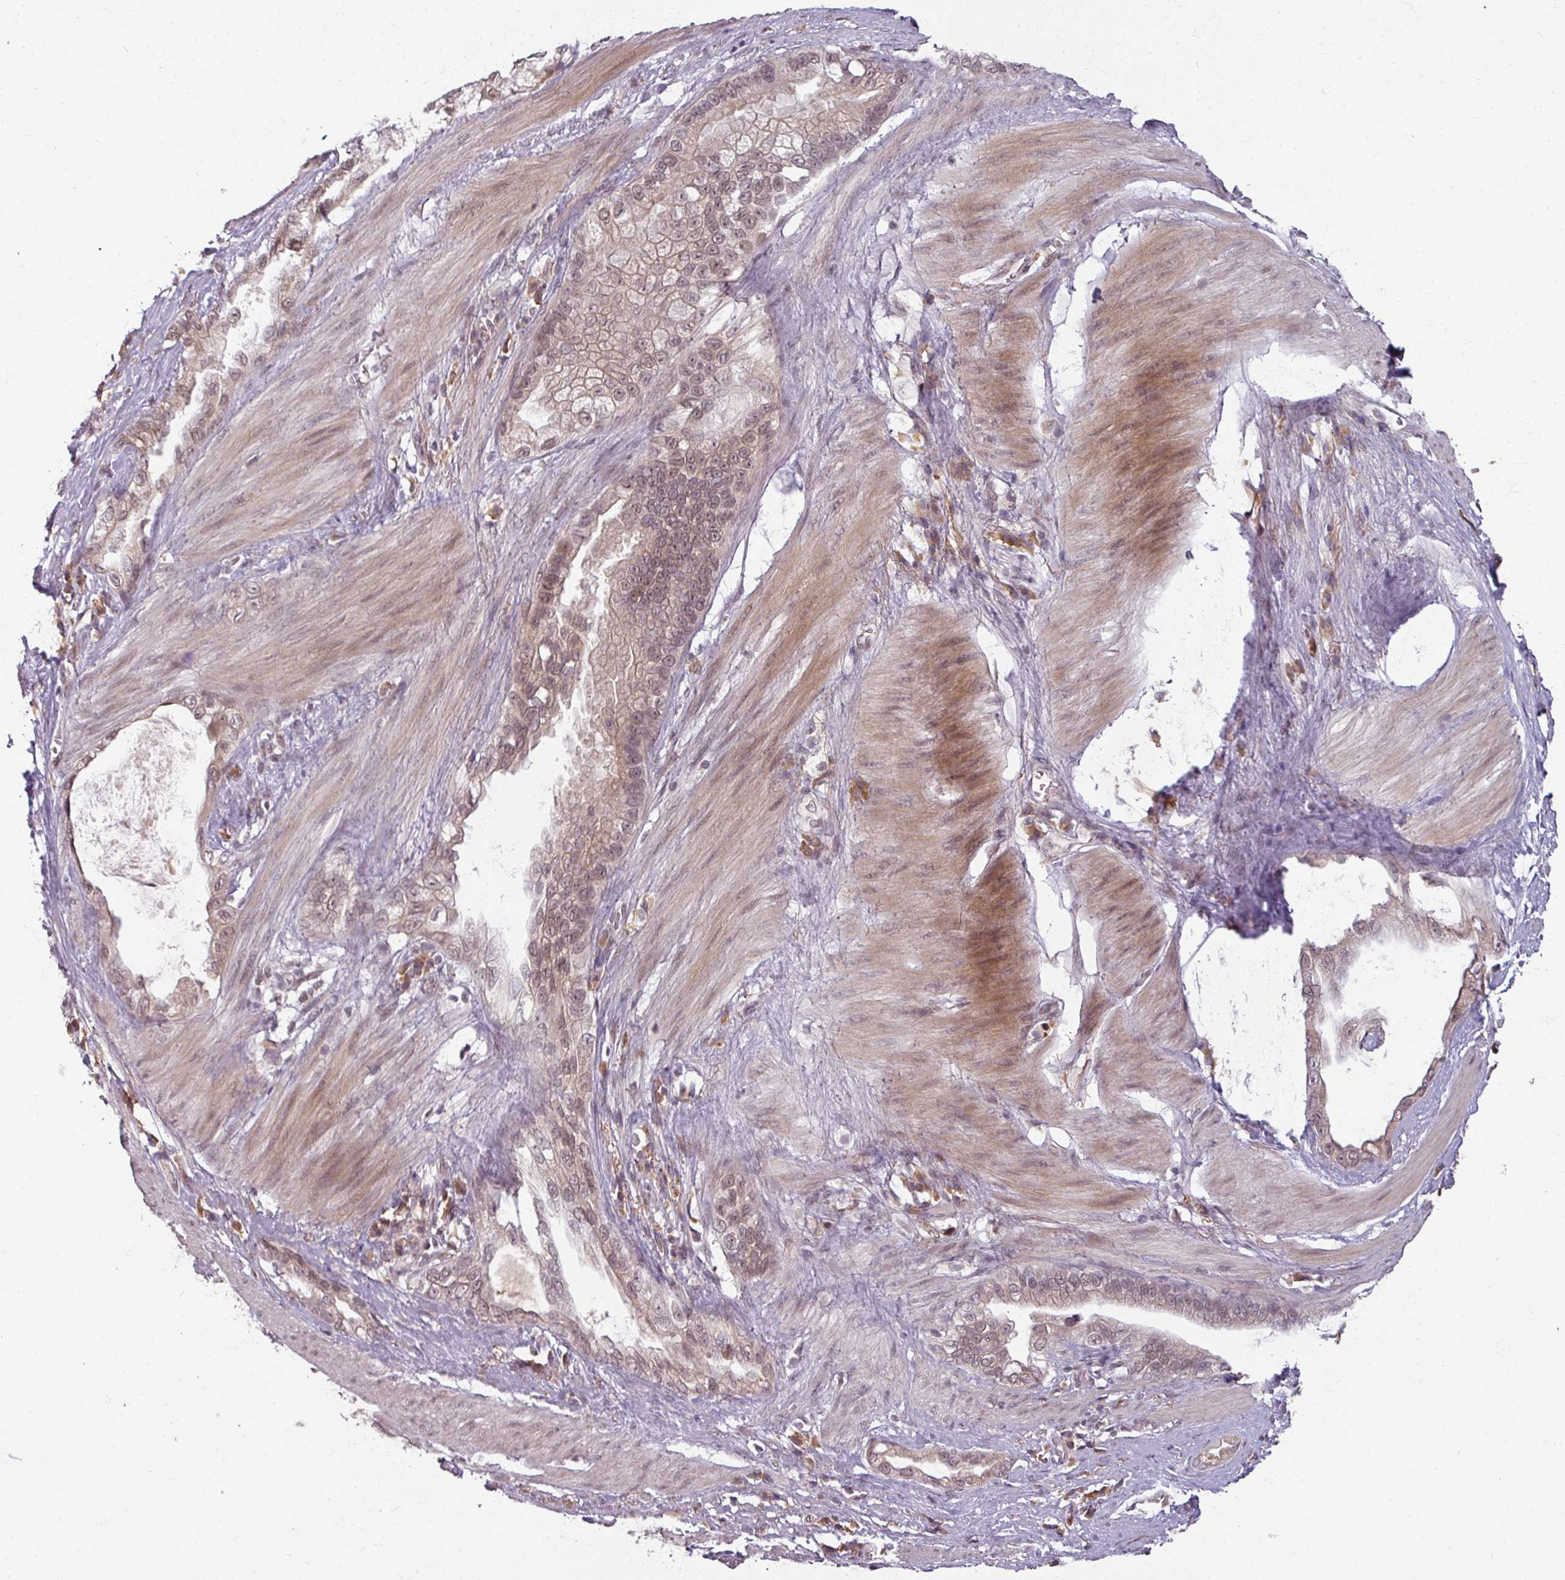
{"staining": {"intensity": "weak", "quantity": "25%-75%", "location": "nuclear"}, "tissue": "stomach cancer", "cell_type": "Tumor cells", "image_type": "cancer", "snomed": [{"axis": "morphology", "description": "Adenocarcinoma, NOS"}, {"axis": "topography", "description": "Stomach"}], "caption": "IHC of human stomach cancer (adenocarcinoma) exhibits low levels of weak nuclear positivity in about 25%-75% of tumor cells.", "gene": "POLR2G", "patient": {"sex": "male", "age": 55}}